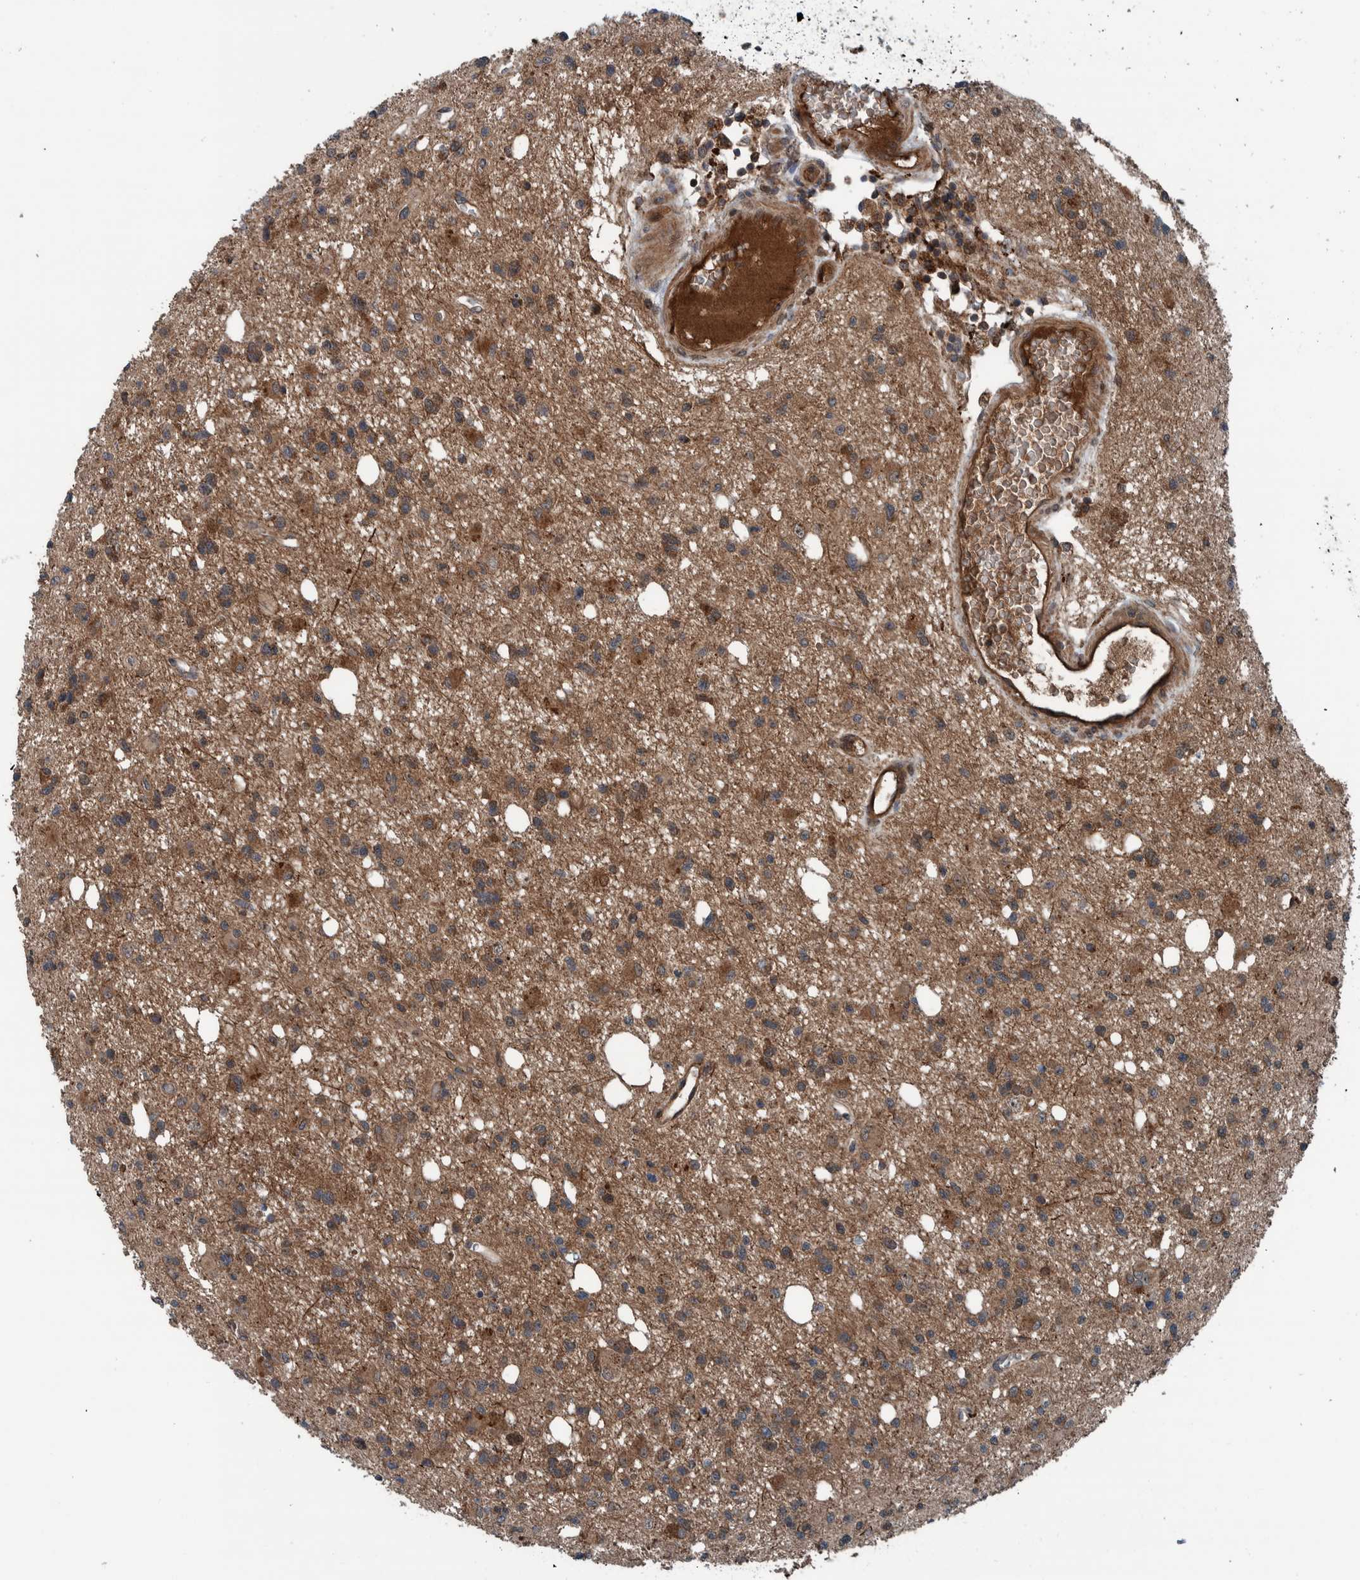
{"staining": {"intensity": "moderate", "quantity": ">75%", "location": "cytoplasmic/membranous"}, "tissue": "glioma", "cell_type": "Tumor cells", "image_type": "cancer", "snomed": [{"axis": "morphology", "description": "Glioma, malignant, High grade"}, {"axis": "topography", "description": "Brain"}], "caption": "High-power microscopy captured an immunohistochemistry (IHC) image of malignant glioma (high-grade), revealing moderate cytoplasmic/membranous positivity in about >75% of tumor cells.", "gene": "CUEDC1", "patient": {"sex": "female", "age": 62}}